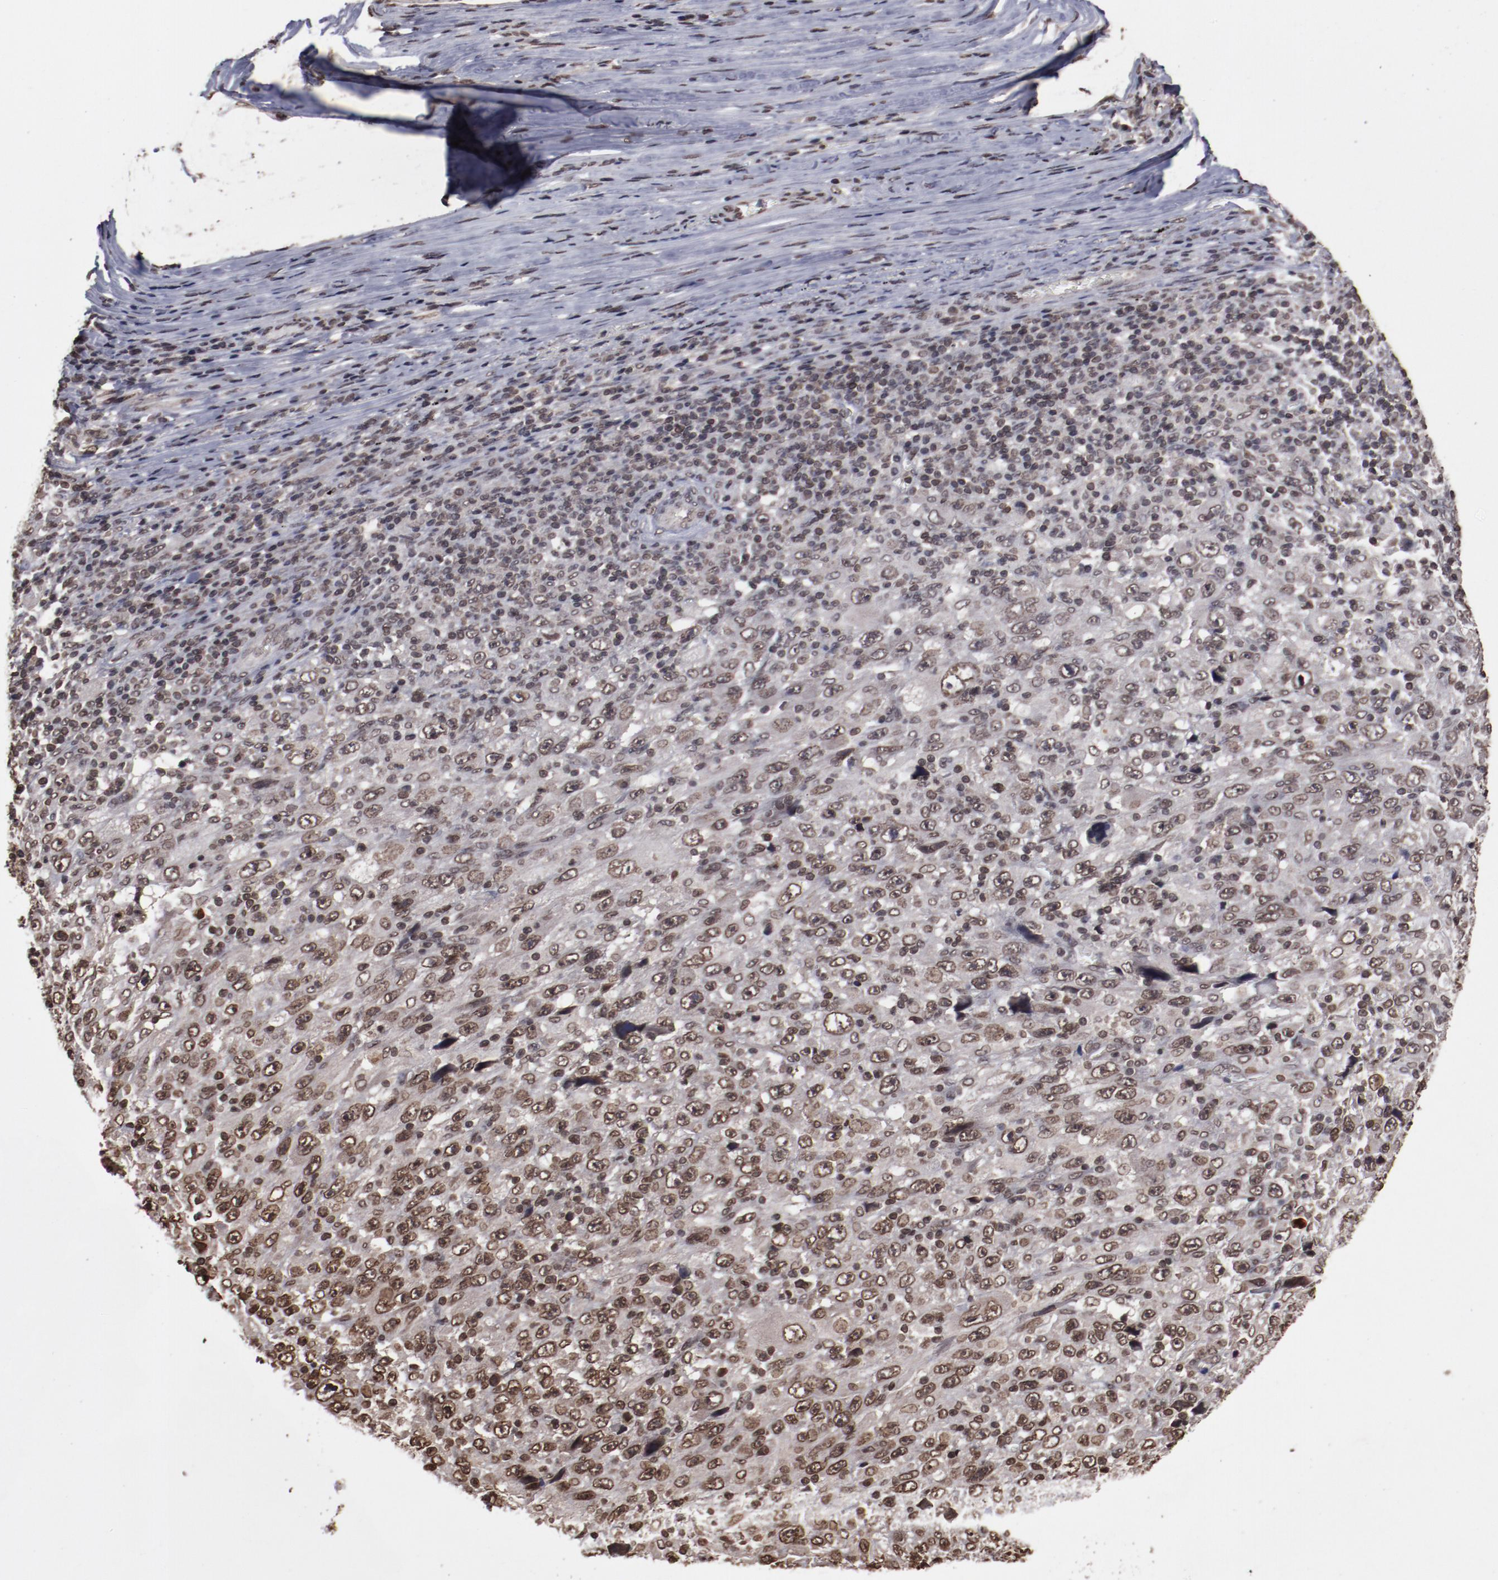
{"staining": {"intensity": "moderate", "quantity": ">75%", "location": "nuclear"}, "tissue": "melanoma", "cell_type": "Tumor cells", "image_type": "cancer", "snomed": [{"axis": "morphology", "description": "Malignant melanoma, Metastatic site"}, {"axis": "topography", "description": "Skin"}], "caption": "Melanoma stained for a protein reveals moderate nuclear positivity in tumor cells.", "gene": "AKT1", "patient": {"sex": "female", "age": 56}}